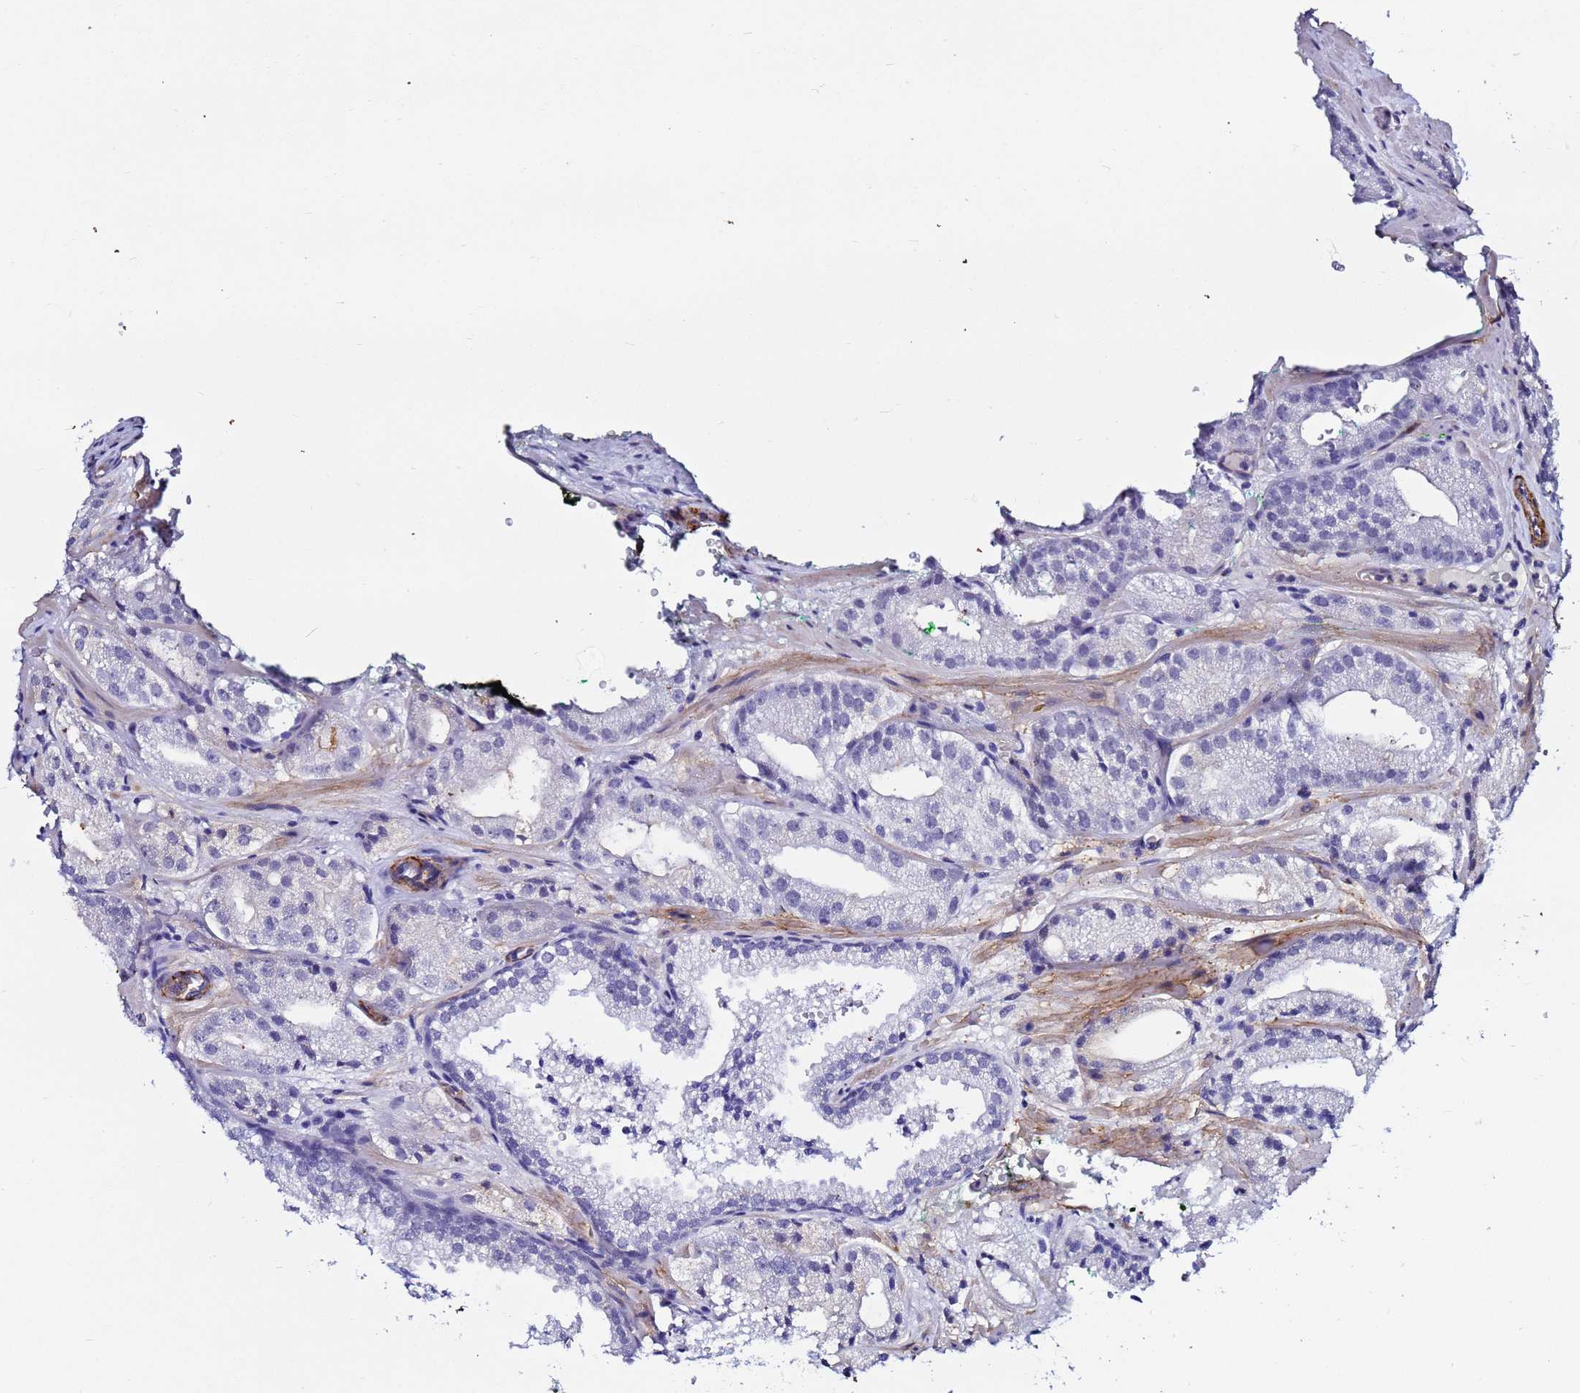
{"staining": {"intensity": "negative", "quantity": "none", "location": "none"}, "tissue": "prostate cancer", "cell_type": "Tumor cells", "image_type": "cancer", "snomed": [{"axis": "morphology", "description": "Adenocarcinoma, Low grade"}, {"axis": "topography", "description": "Prostate"}], "caption": "This photomicrograph is of prostate cancer (adenocarcinoma (low-grade)) stained with immunohistochemistry to label a protein in brown with the nuclei are counter-stained blue. There is no positivity in tumor cells. (Stains: DAB (3,3'-diaminobenzidine) immunohistochemistry with hematoxylin counter stain, Microscopy: brightfield microscopy at high magnification).", "gene": "DEFB104A", "patient": {"sex": "male", "age": 60}}